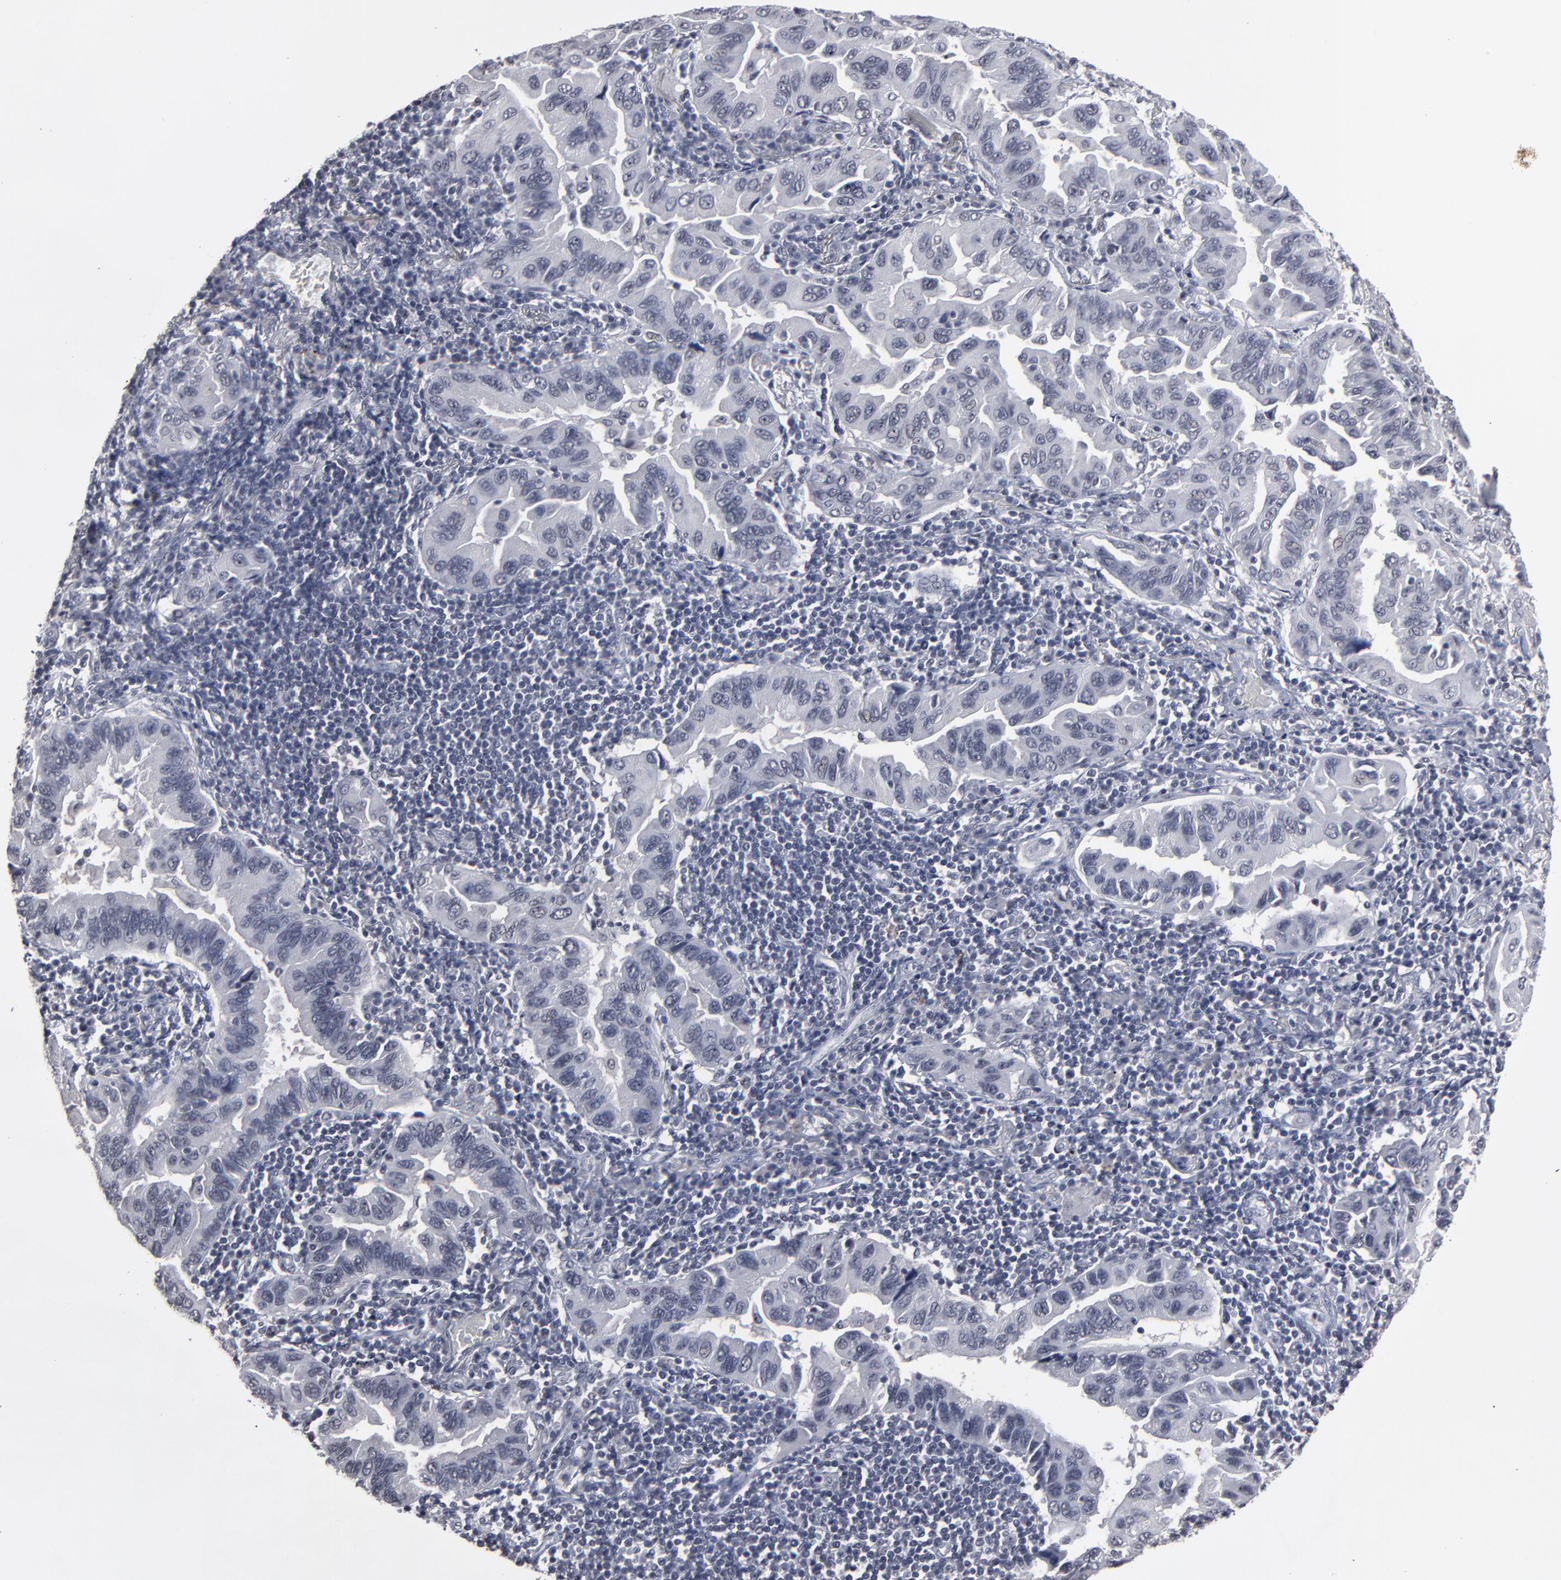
{"staining": {"intensity": "negative", "quantity": "none", "location": "none"}, "tissue": "lung cancer", "cell_type": "Tumor cells", "image_type": "cancer", "snomed": [{"axis": "morphology", "description": "Adenocarcinoma, NOS"}, {"axis": "topography", "description": "Lung"}], "caption": "This is an immunohistochemistry photomicrograph of human lung cancer. There is no positivity in tumor cells.", "gene": "SSRP1", "patient": {"sex": "female", "age": 65}}